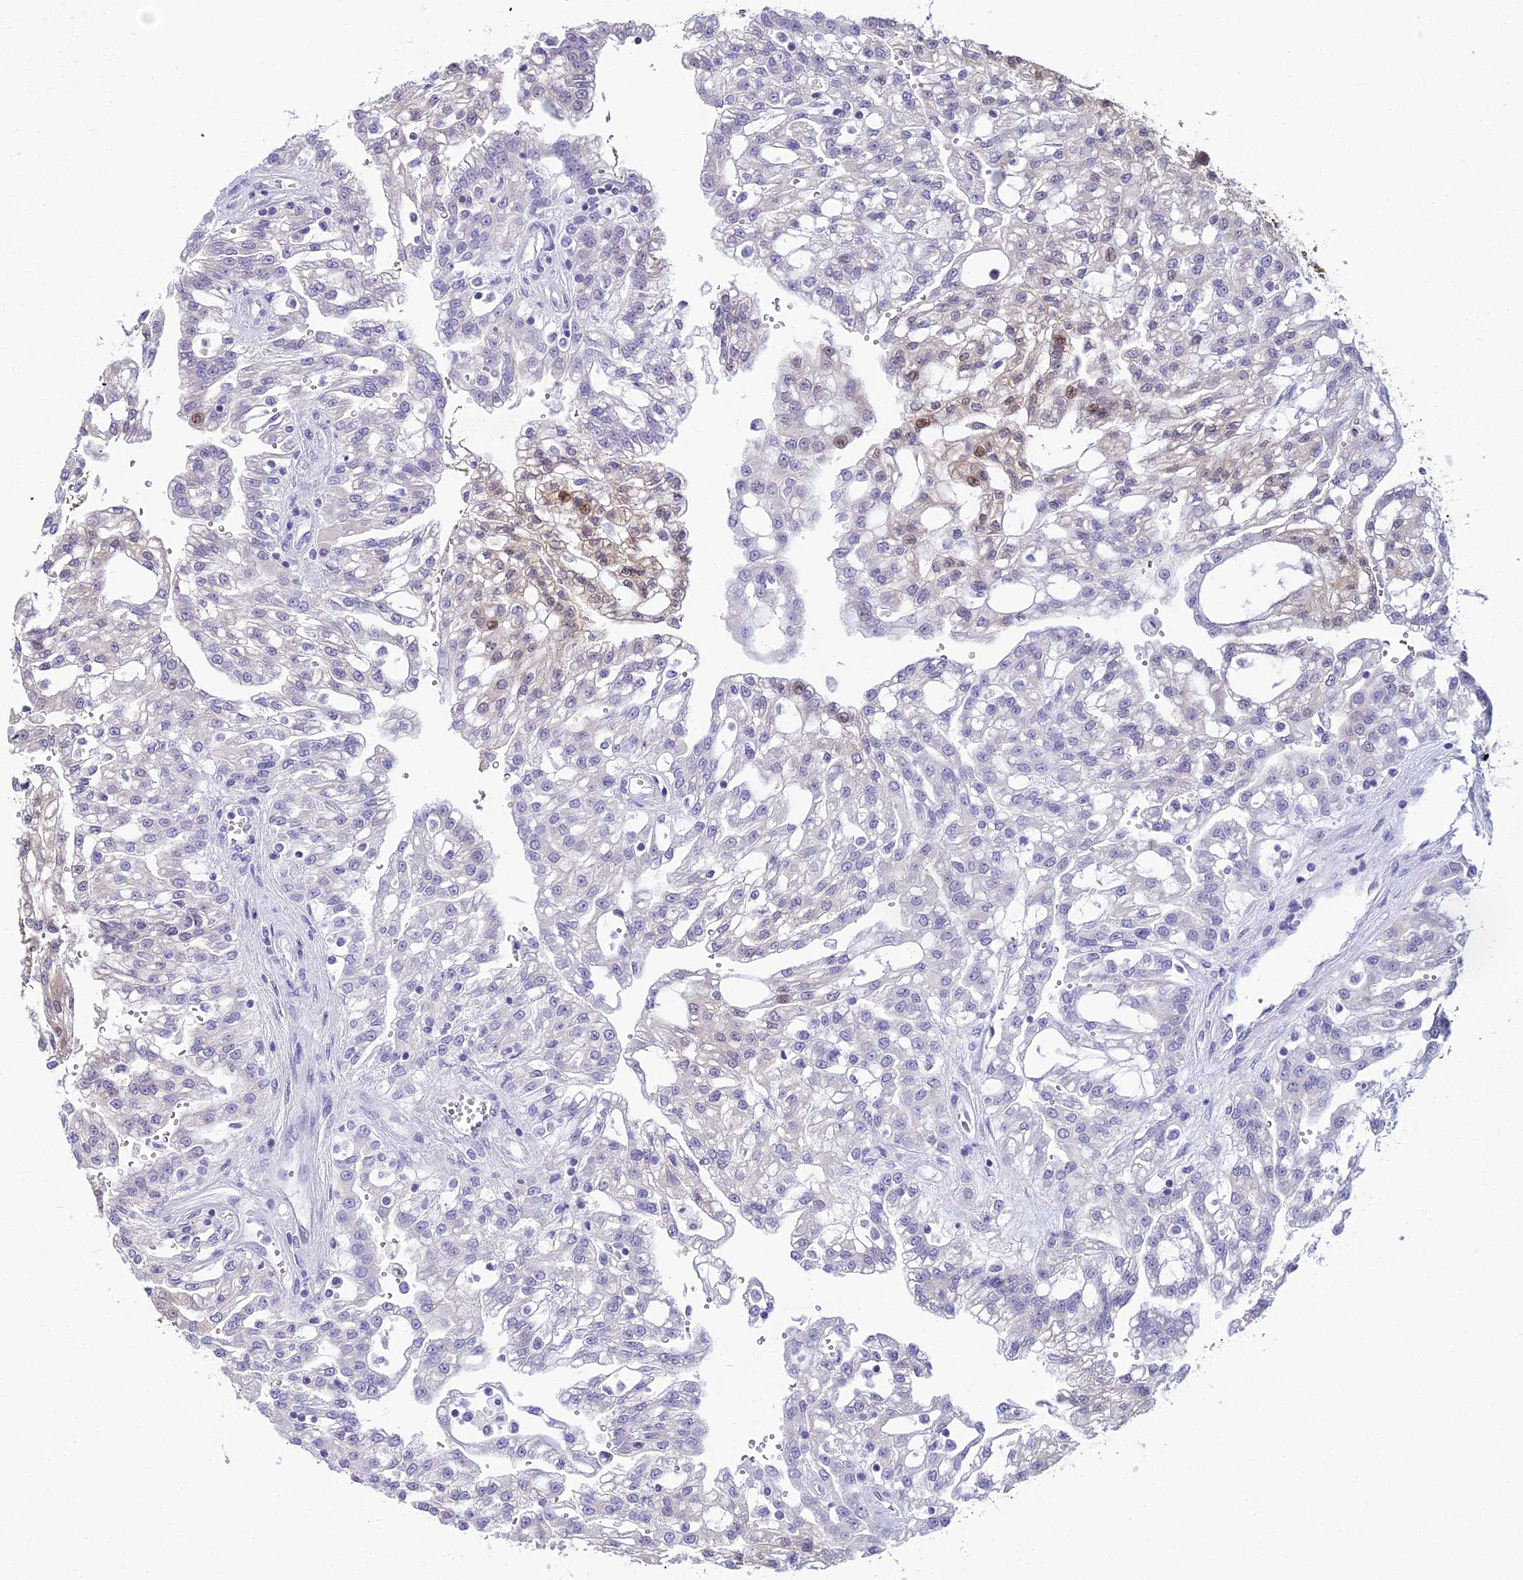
{"staining": {"intensity": "moderate", "quantity": "<25%", "location": "nuclear"}, "tissue": "renal cancer", "cell_type": "Tumor cells", "image_type": "cancer", "snomed": [{"axis": "morphology", "description": "Adenocarcinoma, NOS"}, {"axis": "topography", "description": "Kidney"}], "caption": "High-power microscopy captured an immunohistochemistry (IHC) image of adenocarcinoma (renal), revealing moderate nuclear expression in about <25% of tumor cells.", "gene": "ZMIZ1", "patient": {"sex": "male", "age": 63}}